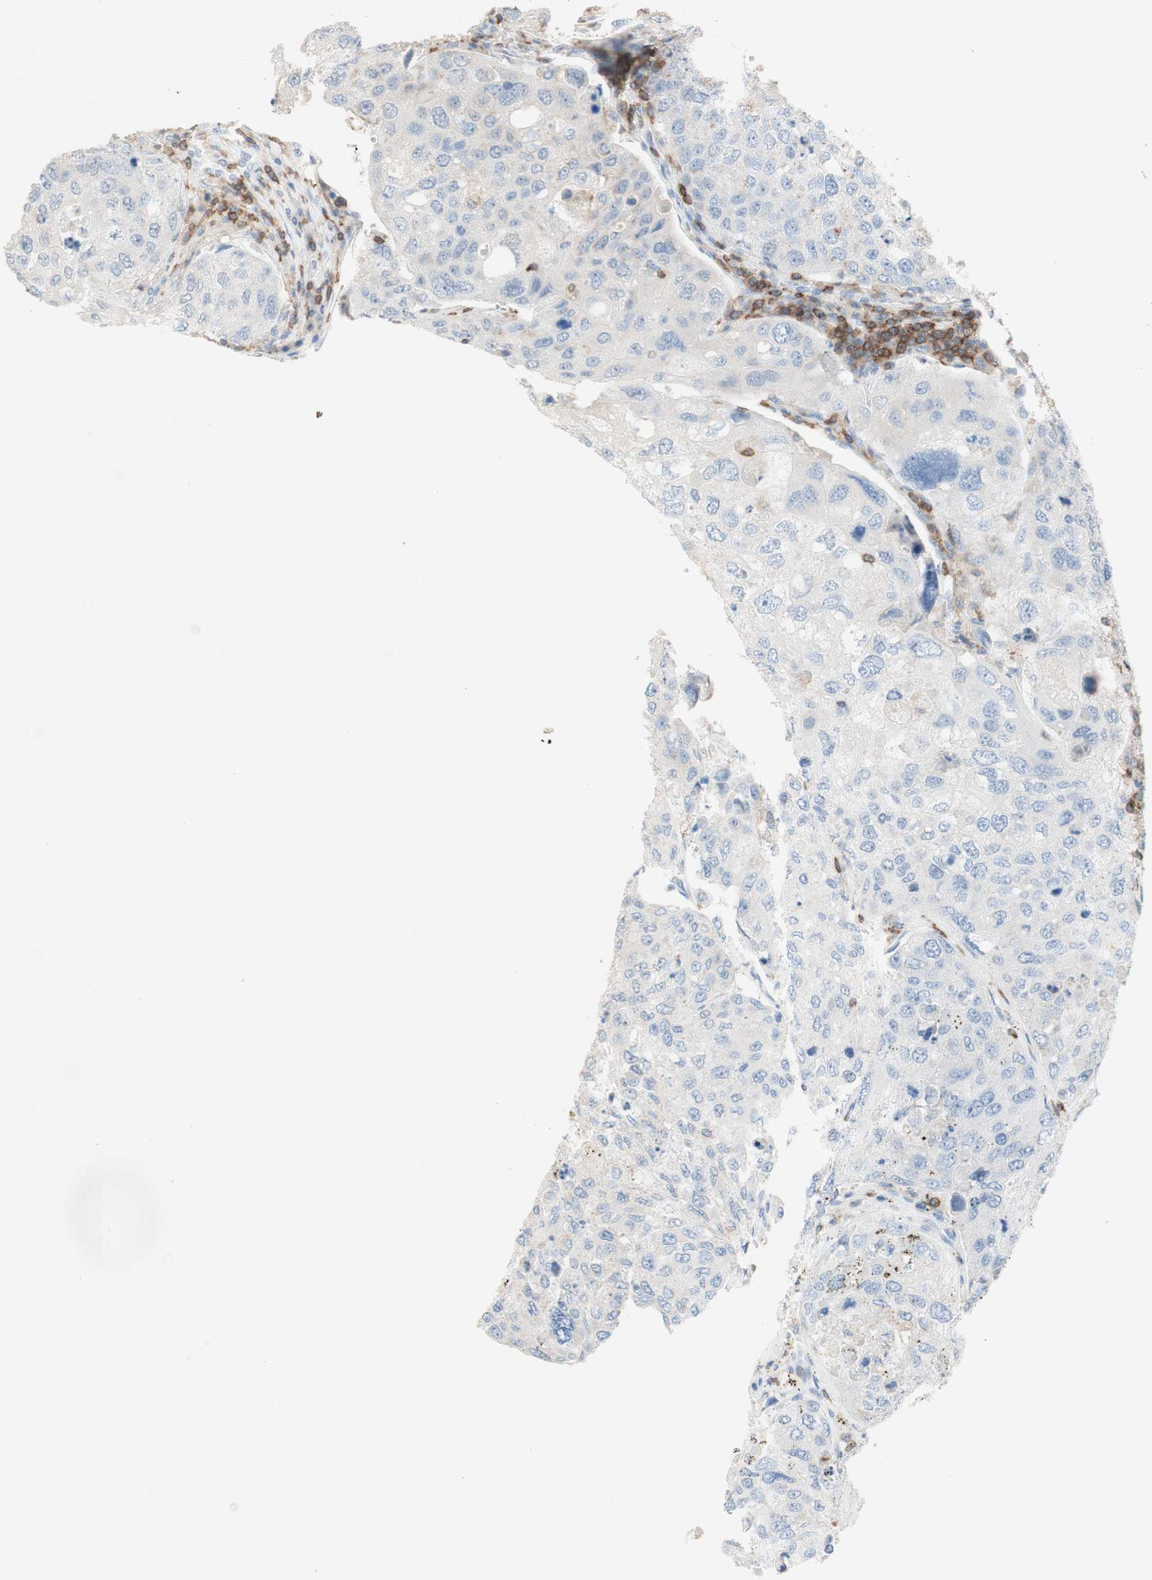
{"staining": {"intensity": "negative", "quantity": "none", "location": "none"}, "tissue": "urothelial cancer", "cell_type": "Tumor cells", "image_type": "cancer", "snomed": [{"axis": "morphology", "description": "Urothelial carcinoma, High grade"}, {"axis": "topography", "description": "Lymph node"}, {"axis": "topography", "description": "Urinary bladder"}], "caption": "Immunohistochemical staining of urothelial carcinoma (high-grade) exhibits no significant staining in tumor cells. (DAB (3,3'-diaminobenzidine) IHC visualized using brightfield microscopy, high magnification).", "gene": "SPINK6", "patient": {"sex": "male", "age": 51}}